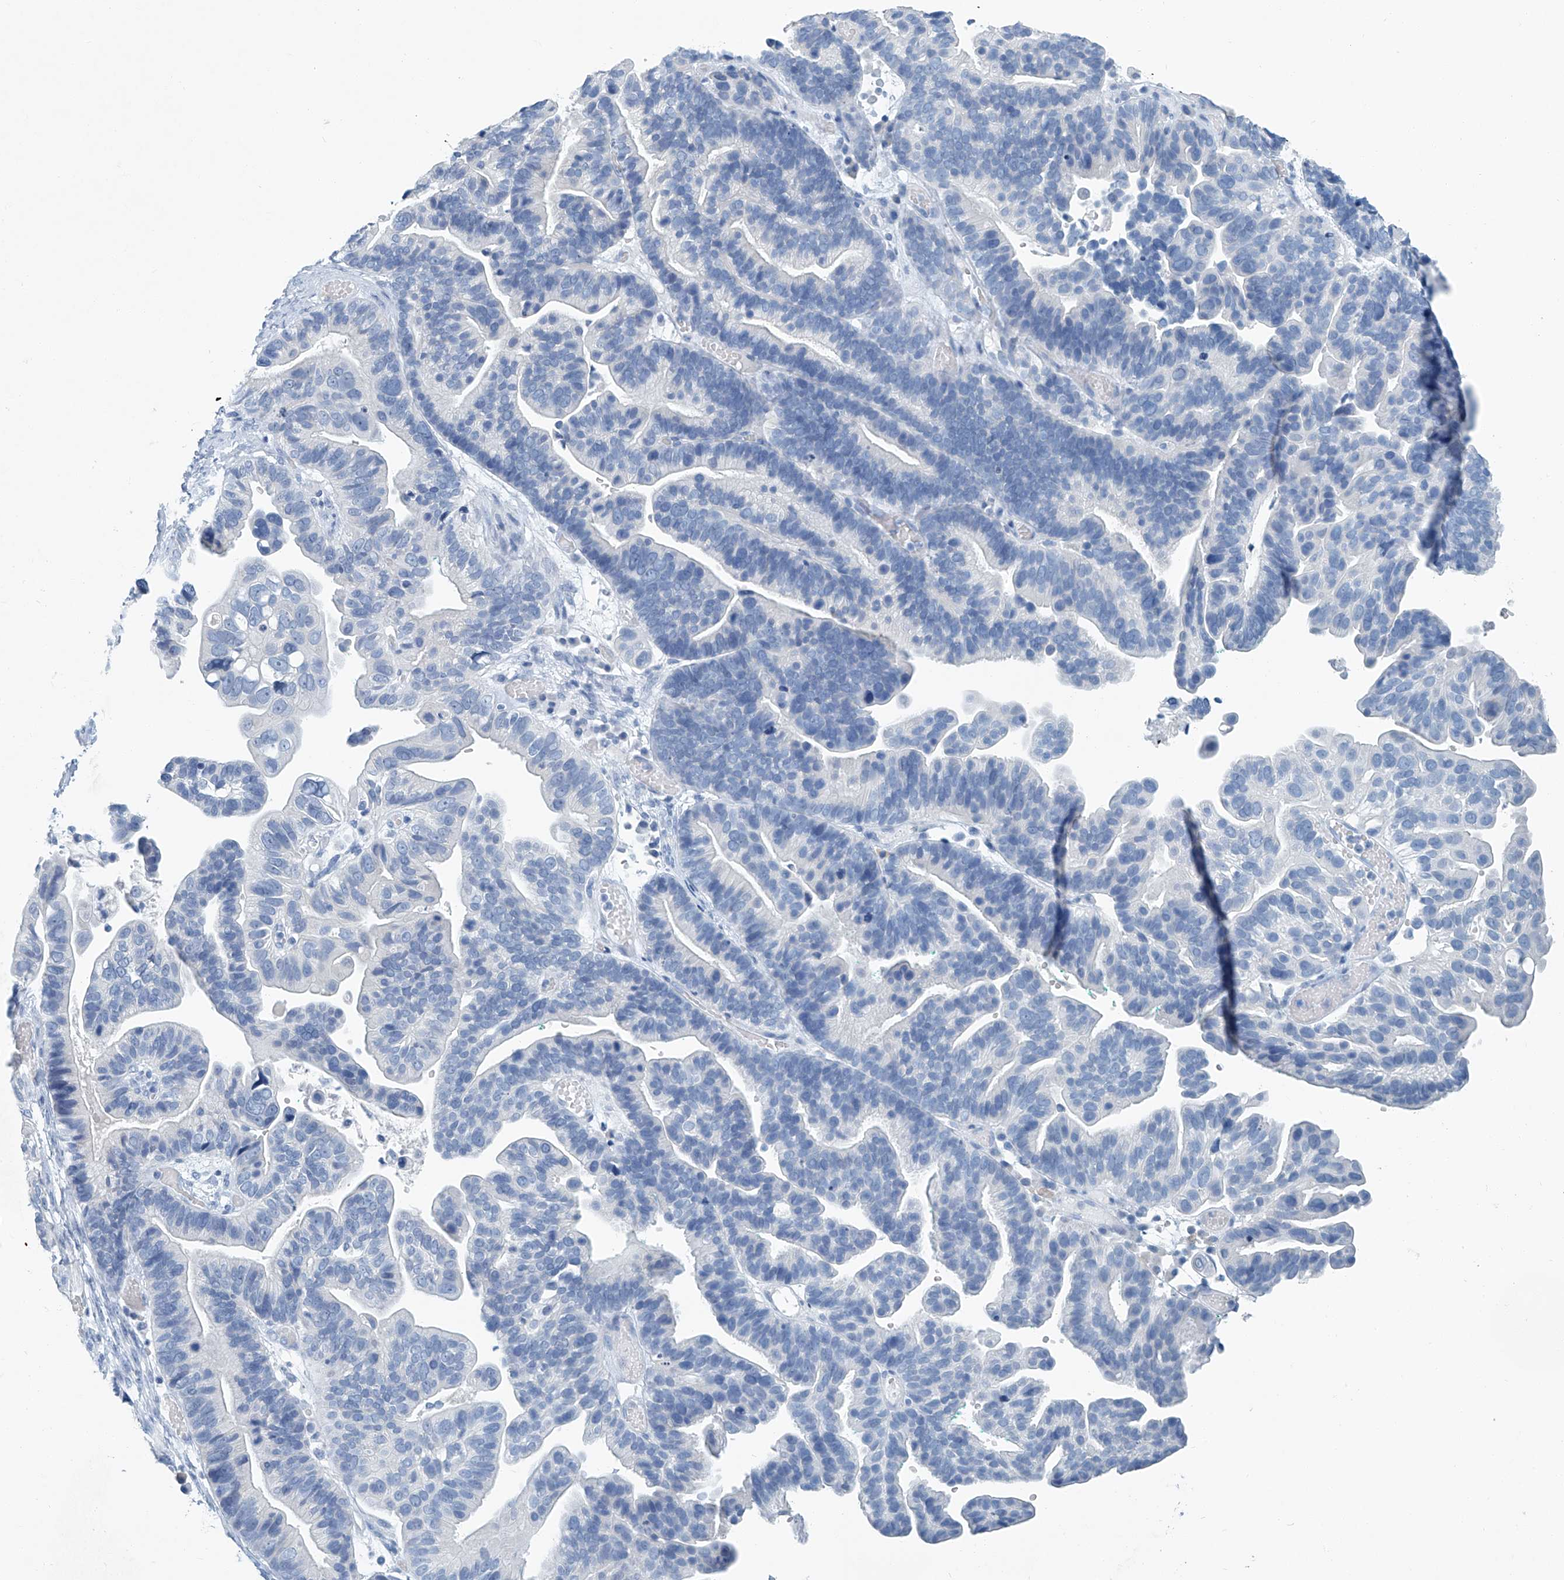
{"staining": {"intensity": "negative", "quantity": "none", "location": "none"}, "tissue": "ovarian cancer", "cell_type": "Tumor cells", "image_type": "cancer", "snomed": [{"axis": "morphology", "description": "Cystadenocarcinoma, serous, NOS"}, {"axis": "topography", "description": "Ovary"}], "caption": "Immunohistochemistry image of human ovarian cancer (serous cystadenocarcinoma) stained for a protein (brown), which shows no positivity in tumor cells.", "gene": "CYP2A7", "patient": {"sex": "female", "age": 56}}